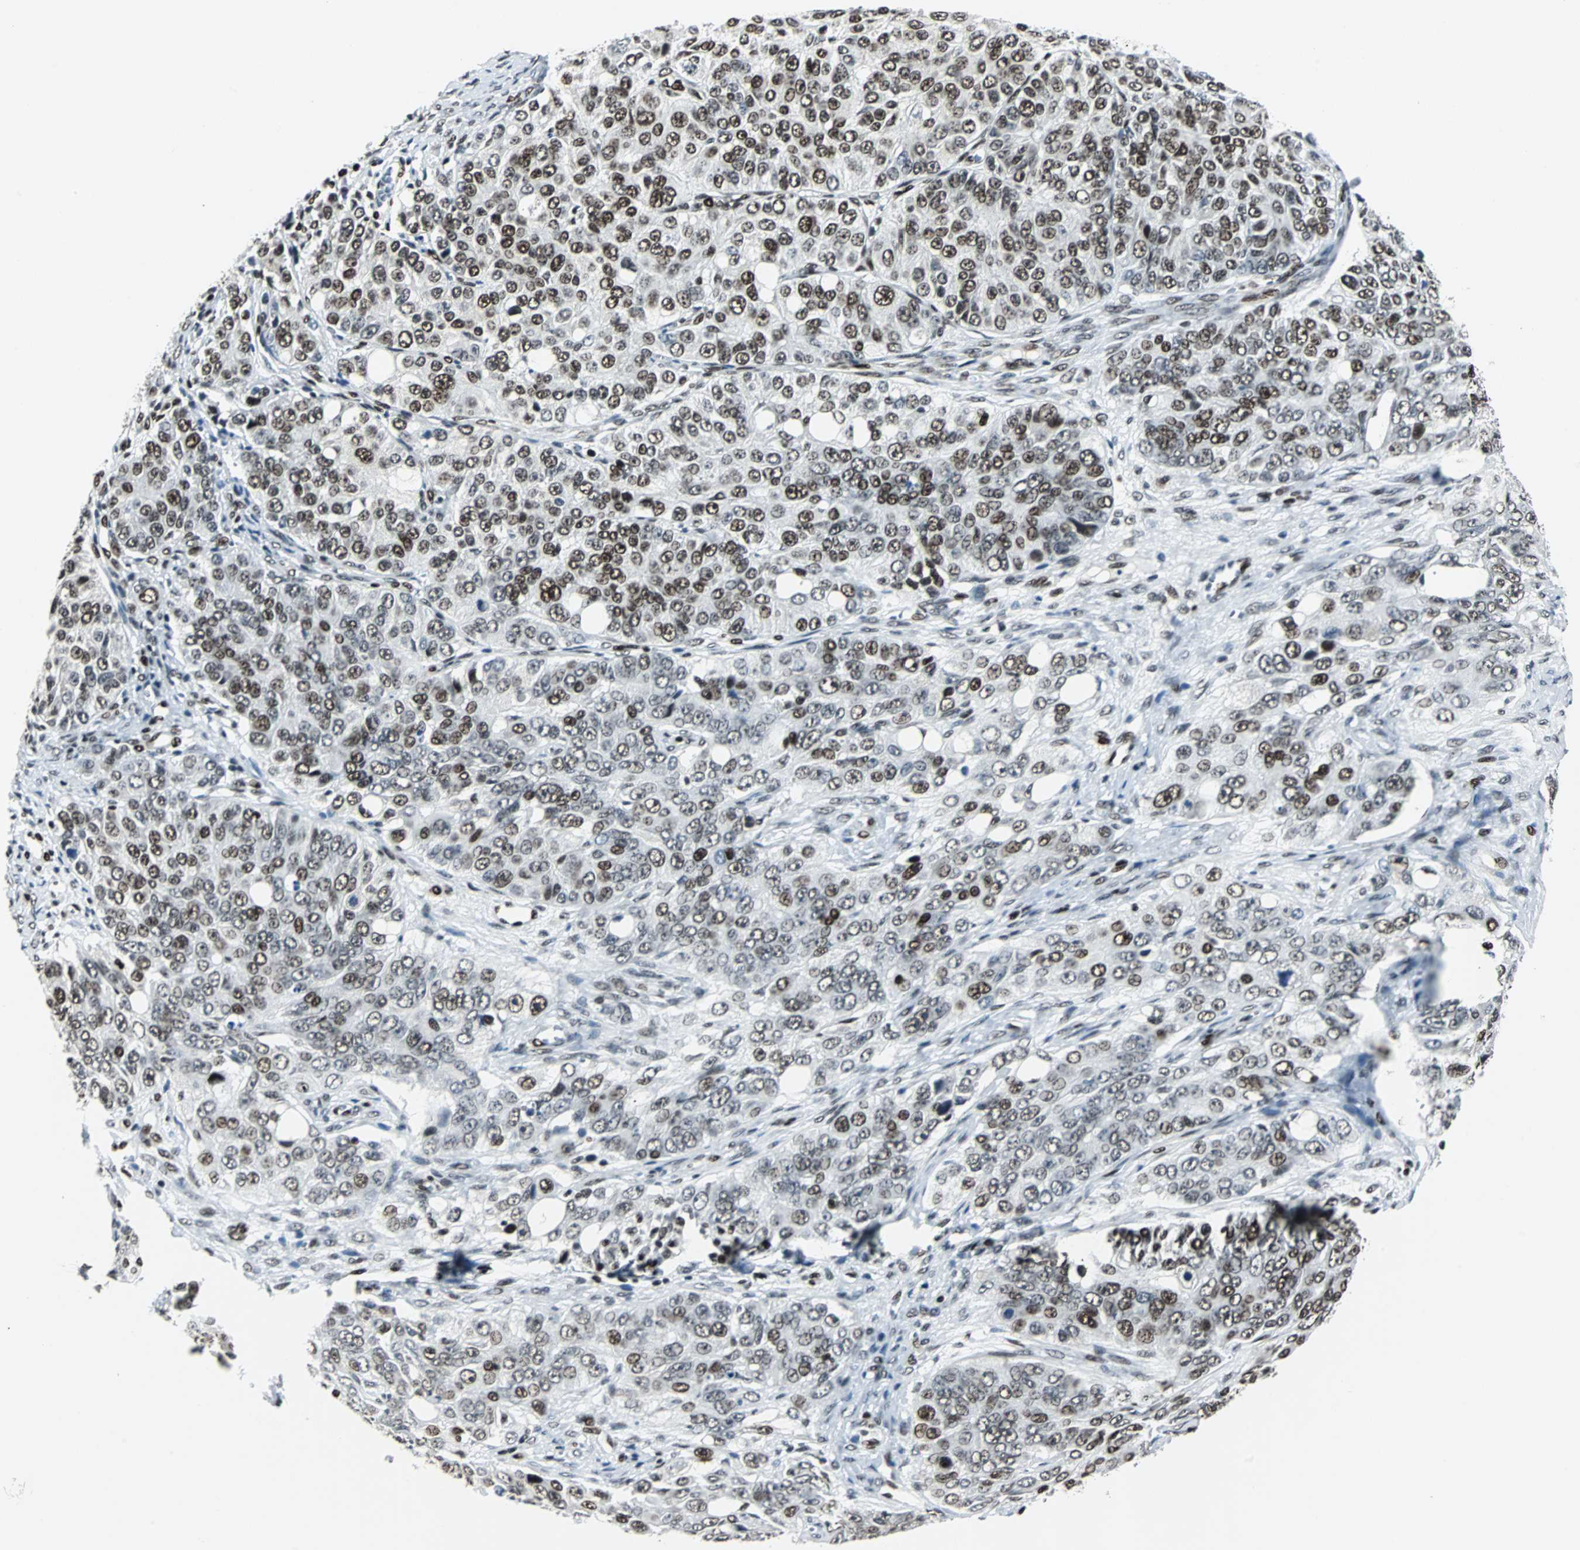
{"staining": {"intensity": "strong", "quantity": ">75%", "location": "nuclear"}, "tissue": "ovarian cancer", "cell_type": "Tumor cells", "image_type": "cancer", "snomed": [{"axis": "morphology", "description": "Carcinoma, endometroid"}, {"axis": "topography", "description": "Ovary"}], "caption": "This is an image of IHC staining of ovarian cancer (endometroid carcinoma), which shows strong staining in the nuclear of tumor cells.", "gene": "MEF2D", "patient": {"sex": "female", "age": 51}}